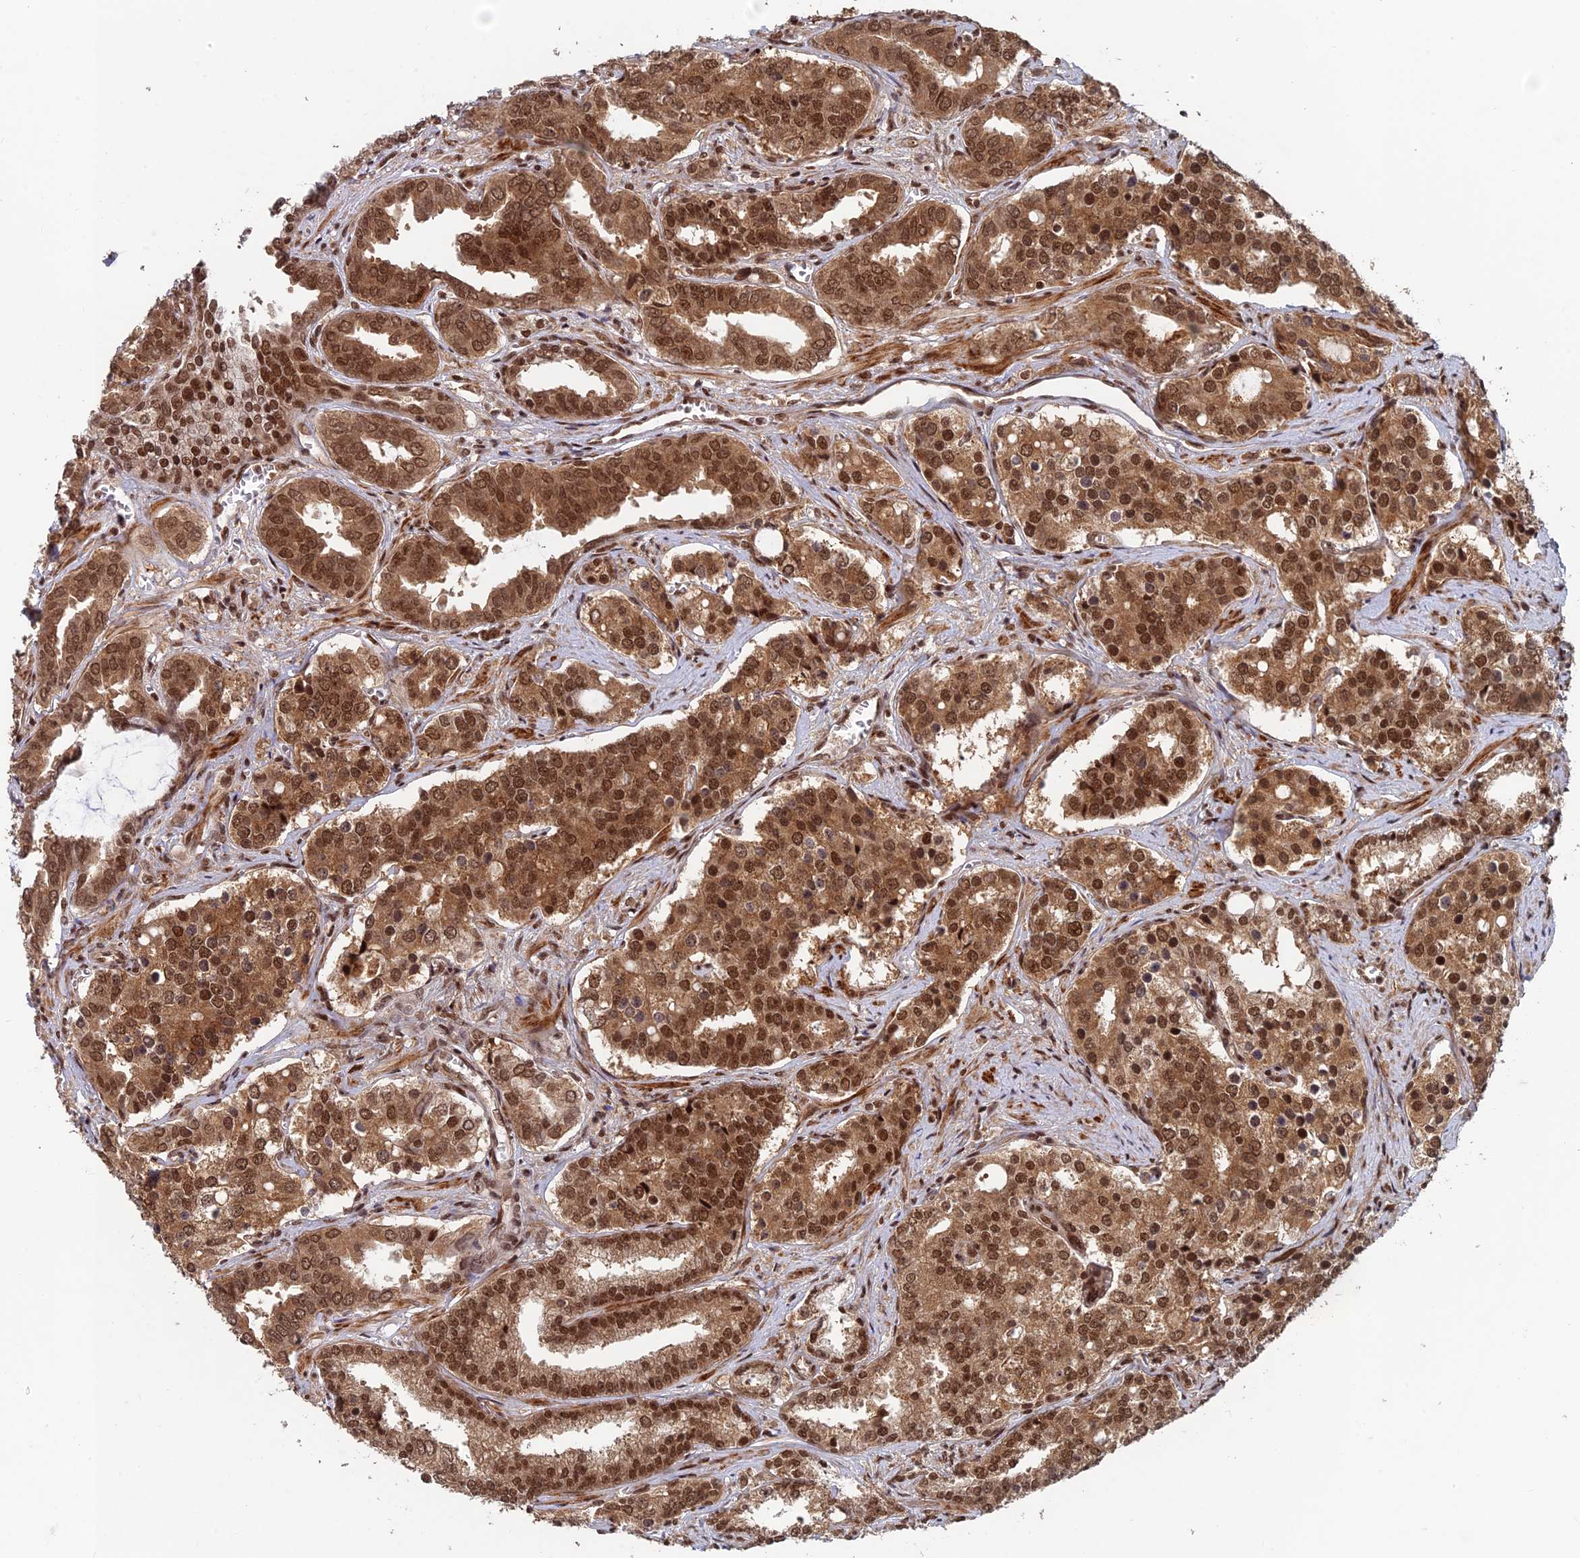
{"staining": {"intensity": "moderate", "quantity": ">75%", "location": "cytoplasmic/membranous,nuclear"}, "tissue": "prostate cancer", "cell_type": "Tumor cells", "image_type": "cancer", "snomed": [{"axis": "morphology", "description": "Adenocarcinoma, High grade"}, {"axis": "topography", "description": "Prostate"}], "caption": "High-power microscopy captured an immunohistochemistry (IHC) histopathology image of adenocarcinoma (high-grade) (prostate), revealing moderate cytoplasmic/membranous and nuclear positivity in about >75% of tumor cells.", "gene": "FAM53C", "patient": {"sex": "male", "age": 67}}